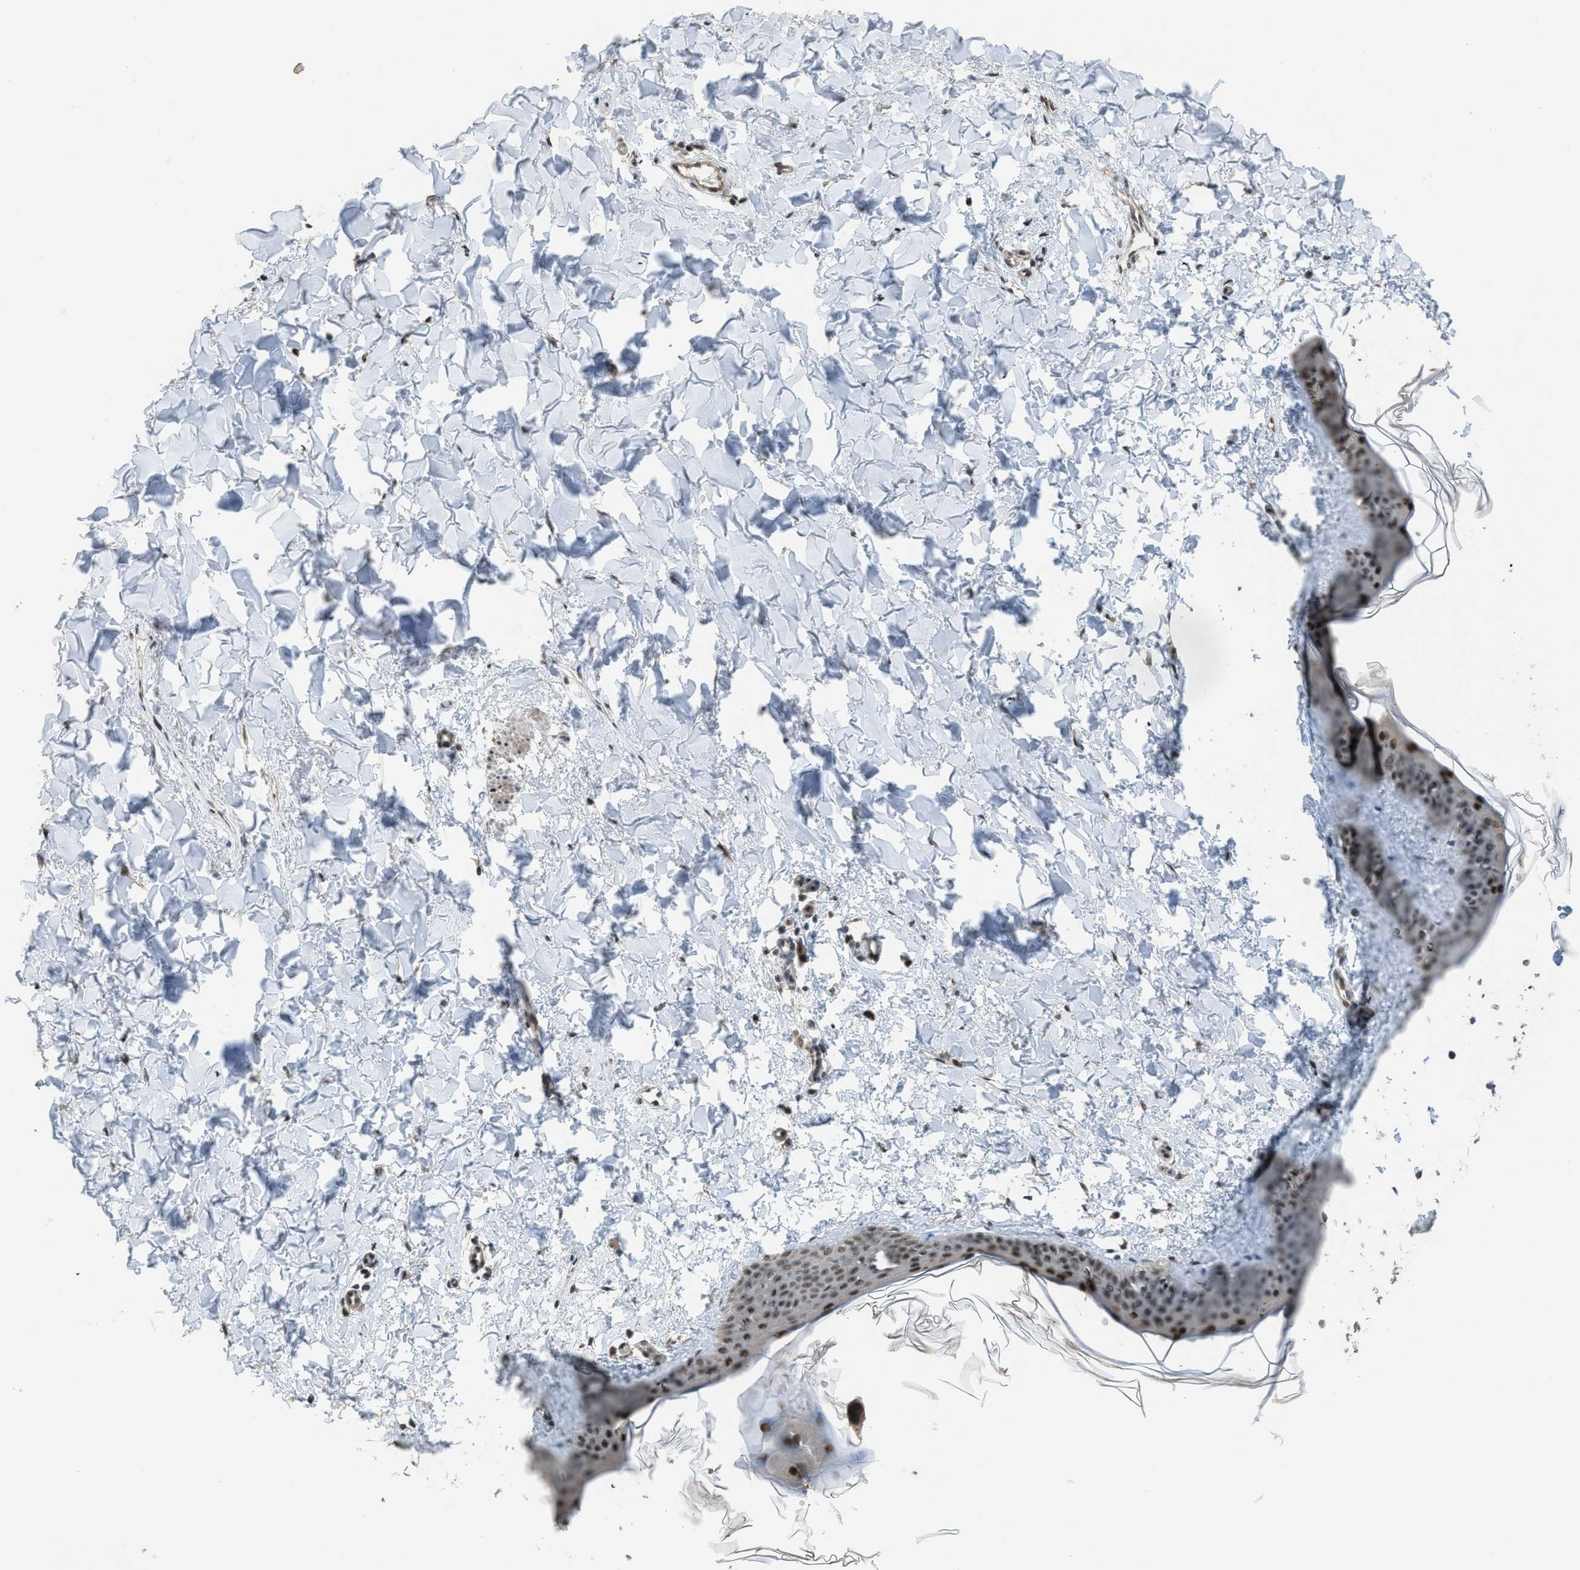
{"staining": {"intensity": "moderate", "quantity": ">75%", "location": "cytoplasmic/membranous,nuclear"}, "tissue": "skin", "cell_type": "Fibroblasts", "image_type": "normal", "snomed": [{"axis": "morphology", "description": "Normal tissue, NOS"}, {"axis": "topography", "description": "Skin"}], "caption": "IHC histopathology image of unremarkable skin stained for a protein (brown), which displays medium levels of moderate cytoplasmic/membranous,nuclear expression in approximately >75% of fibroblasts.", "gene": "KPNA6", "patient": {"sex": "female", "age": 17}}